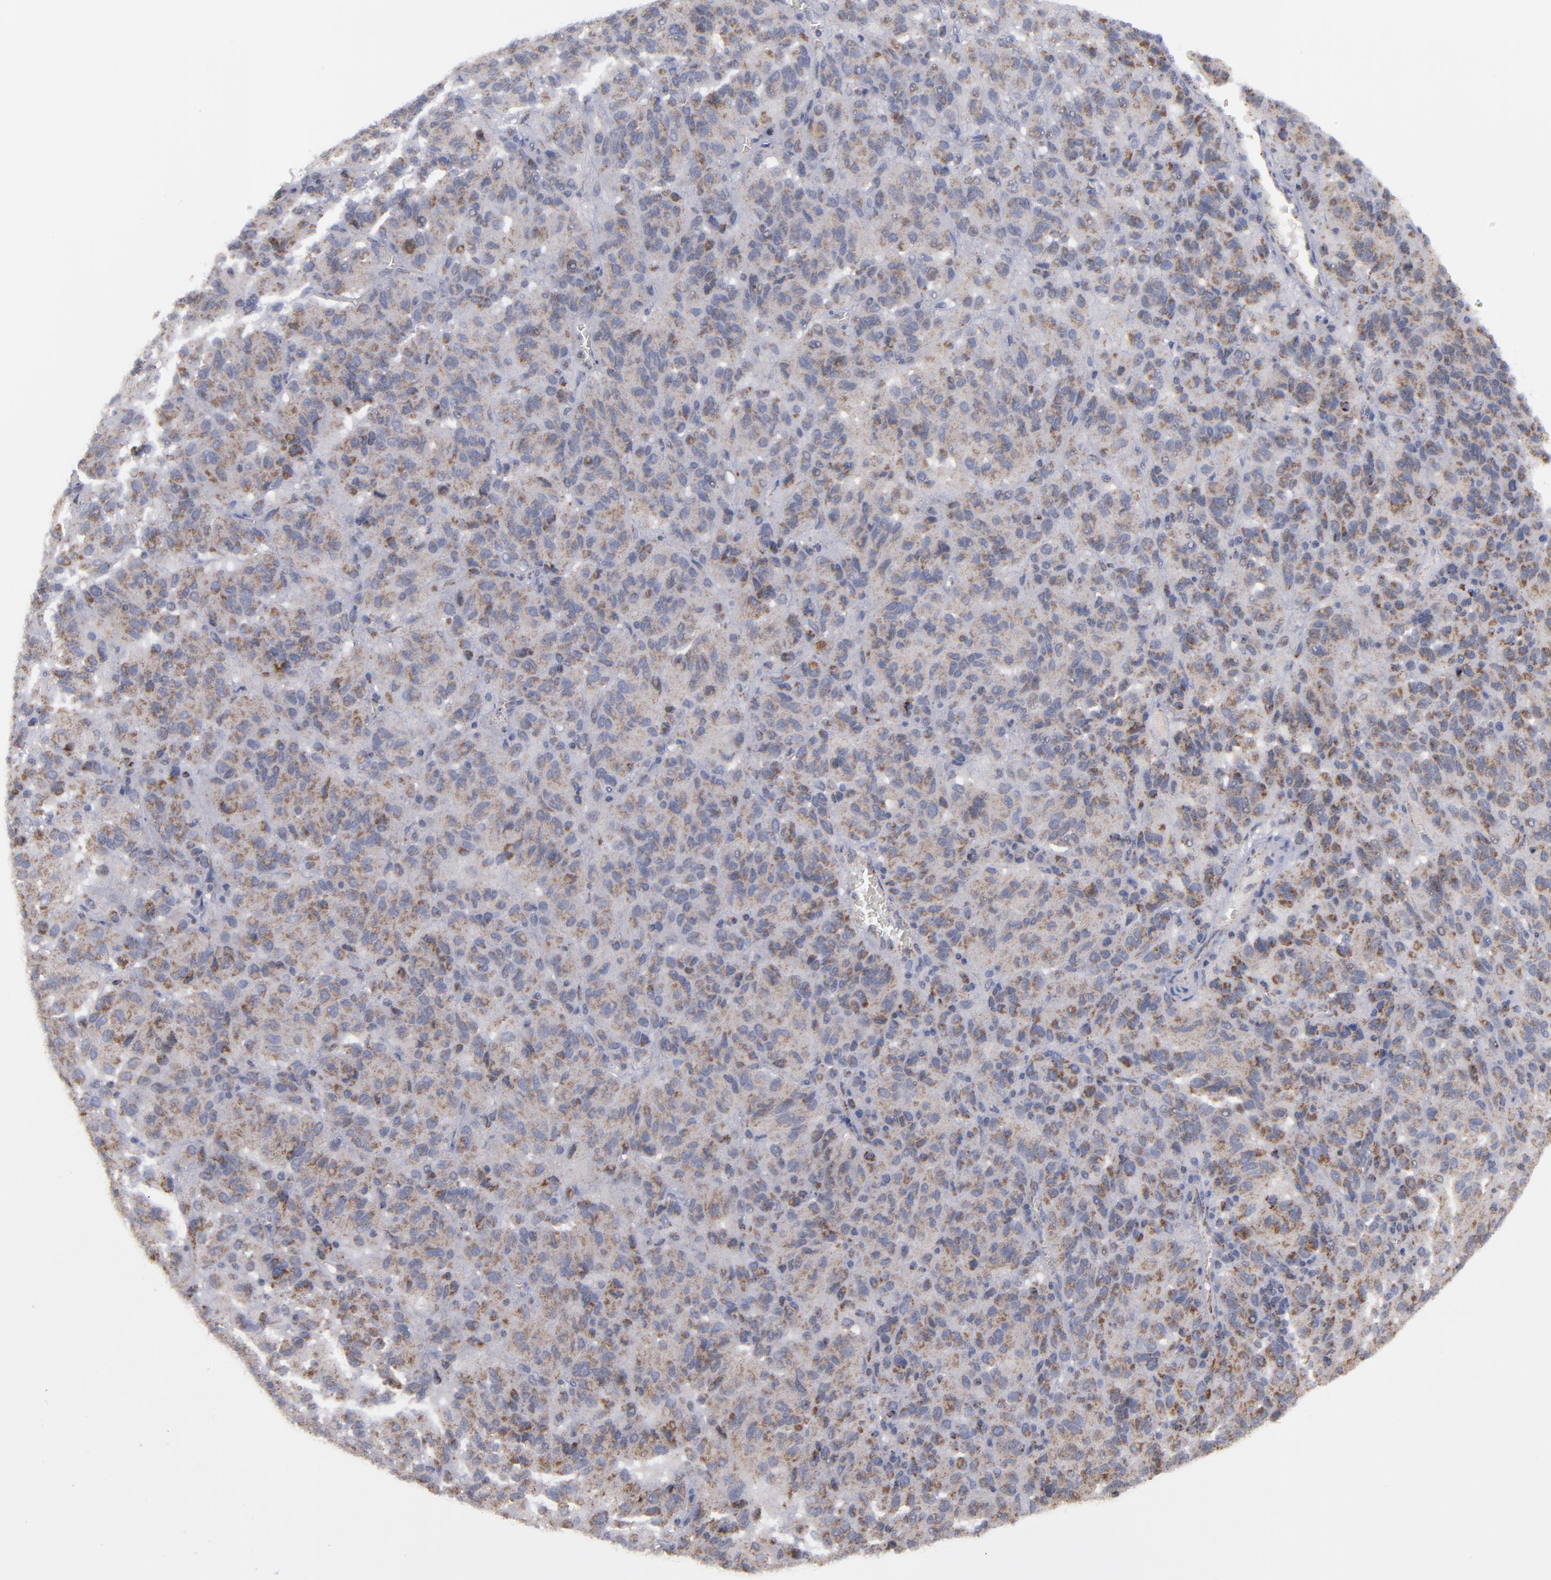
{"staining": {"intensity": "moderate", "quantity": ">75%", "location": "cytoplasmic/membranous"}, "tissue": "melanoma", "cell_type": "Tumor cells", "image_type": "cancer", "snomed": [{"axis": "morphology", "description": "Malignant melanoma, Metastatic site"}, {"axis": "topography", "description": "Lung"}], "caption": "The micrograph exhibits a brown stain indicating the presence of a protein in the cytoplasmic/membranous of tumor cells in melanoma.", "gene": "MYOM2", "patient": {"sex": "male", "age": 64}}